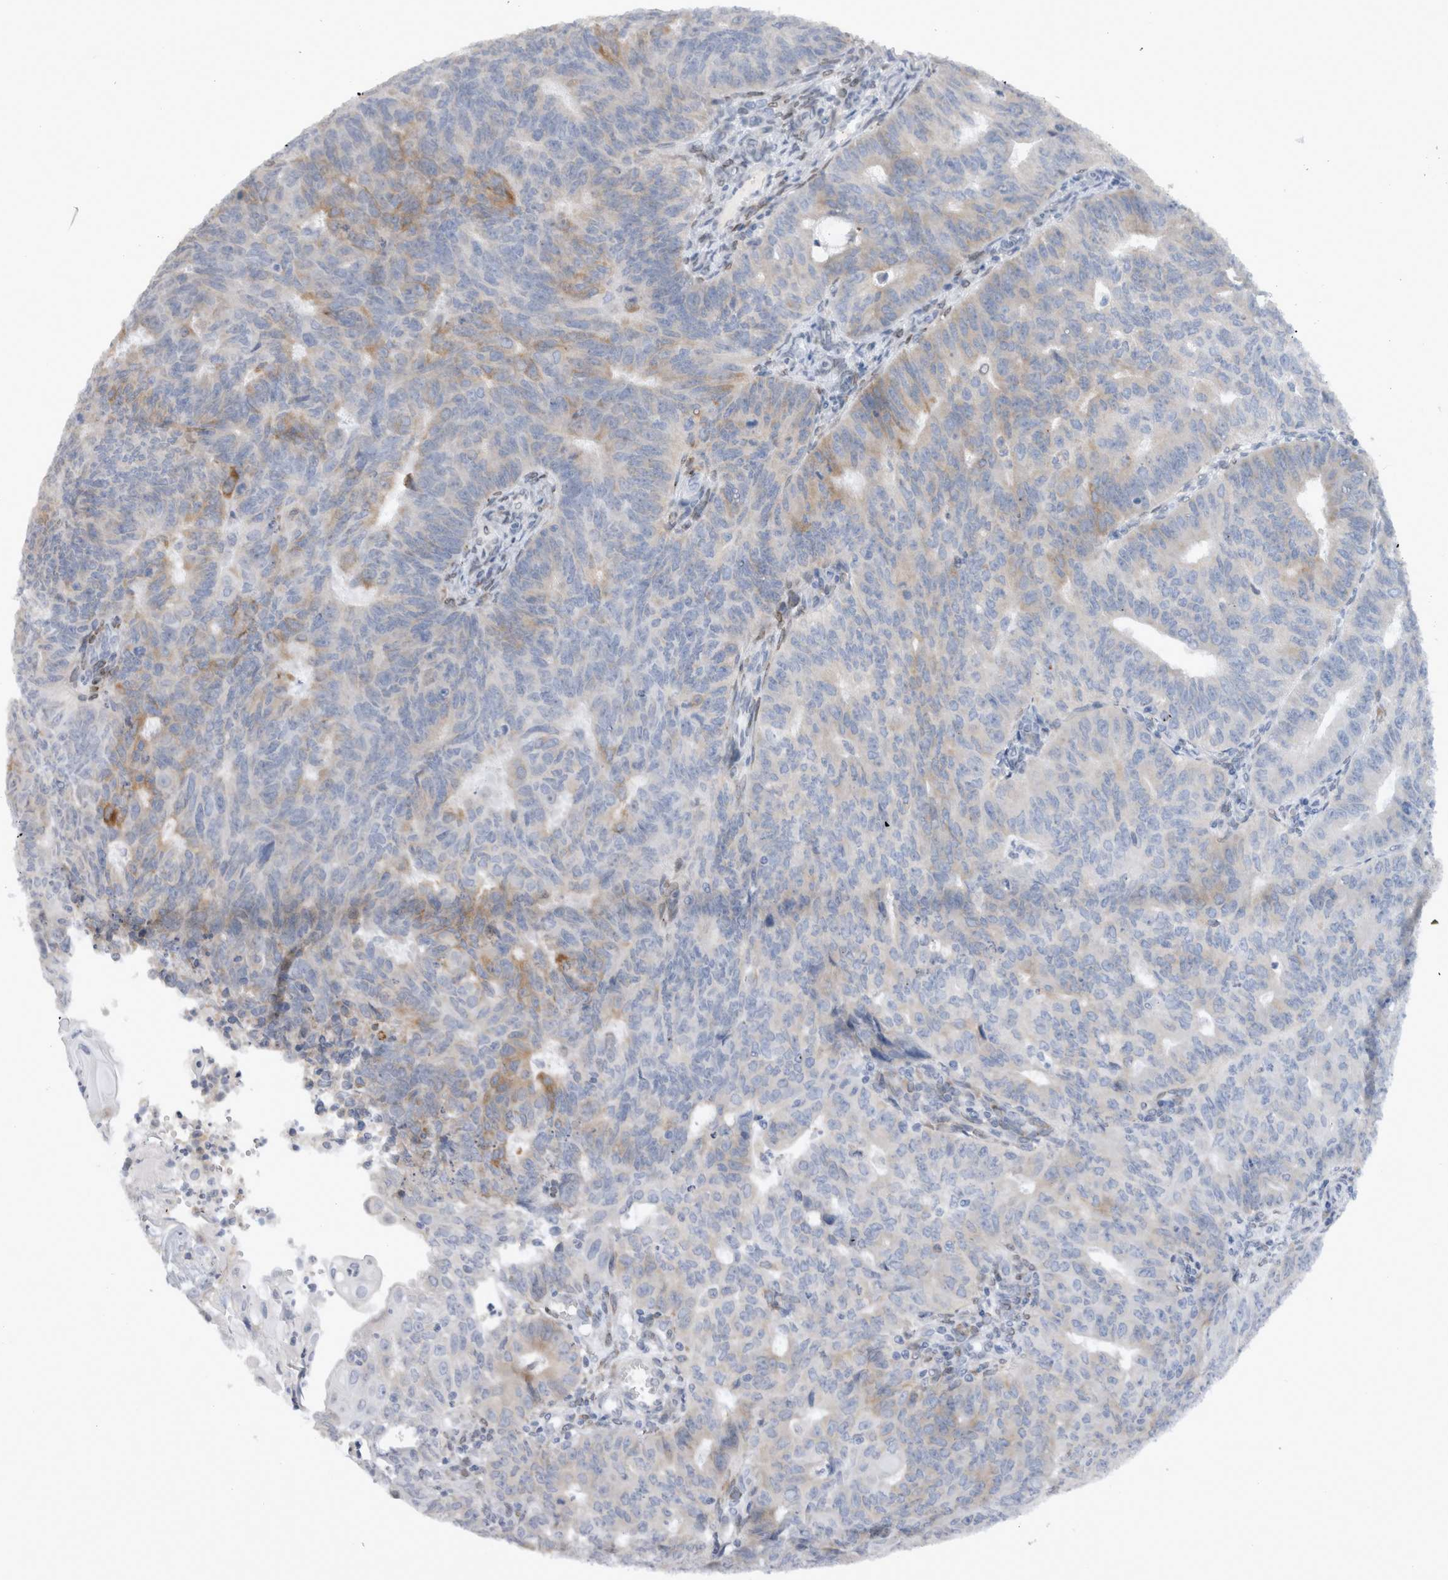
{"staining": {"intensity": "weak", "quantity": "<25%", "location": "cytoplasmic/membranous"}, "tissue": "endometrial cancer", "cell_type": "Tumor cells", "image_type": "cancer", "snomed": [{"axis": "morphology", "description": "Adenocarcinoma, NOS"}, {"axis": "topography", "description": "Endometrium"}], "caption": "There is no significant expression in tumor cells of endometrial cancer (adenocarcinoma).", "gene": "VCPIP1", "patient": {"sex": "female", "age": 32}}